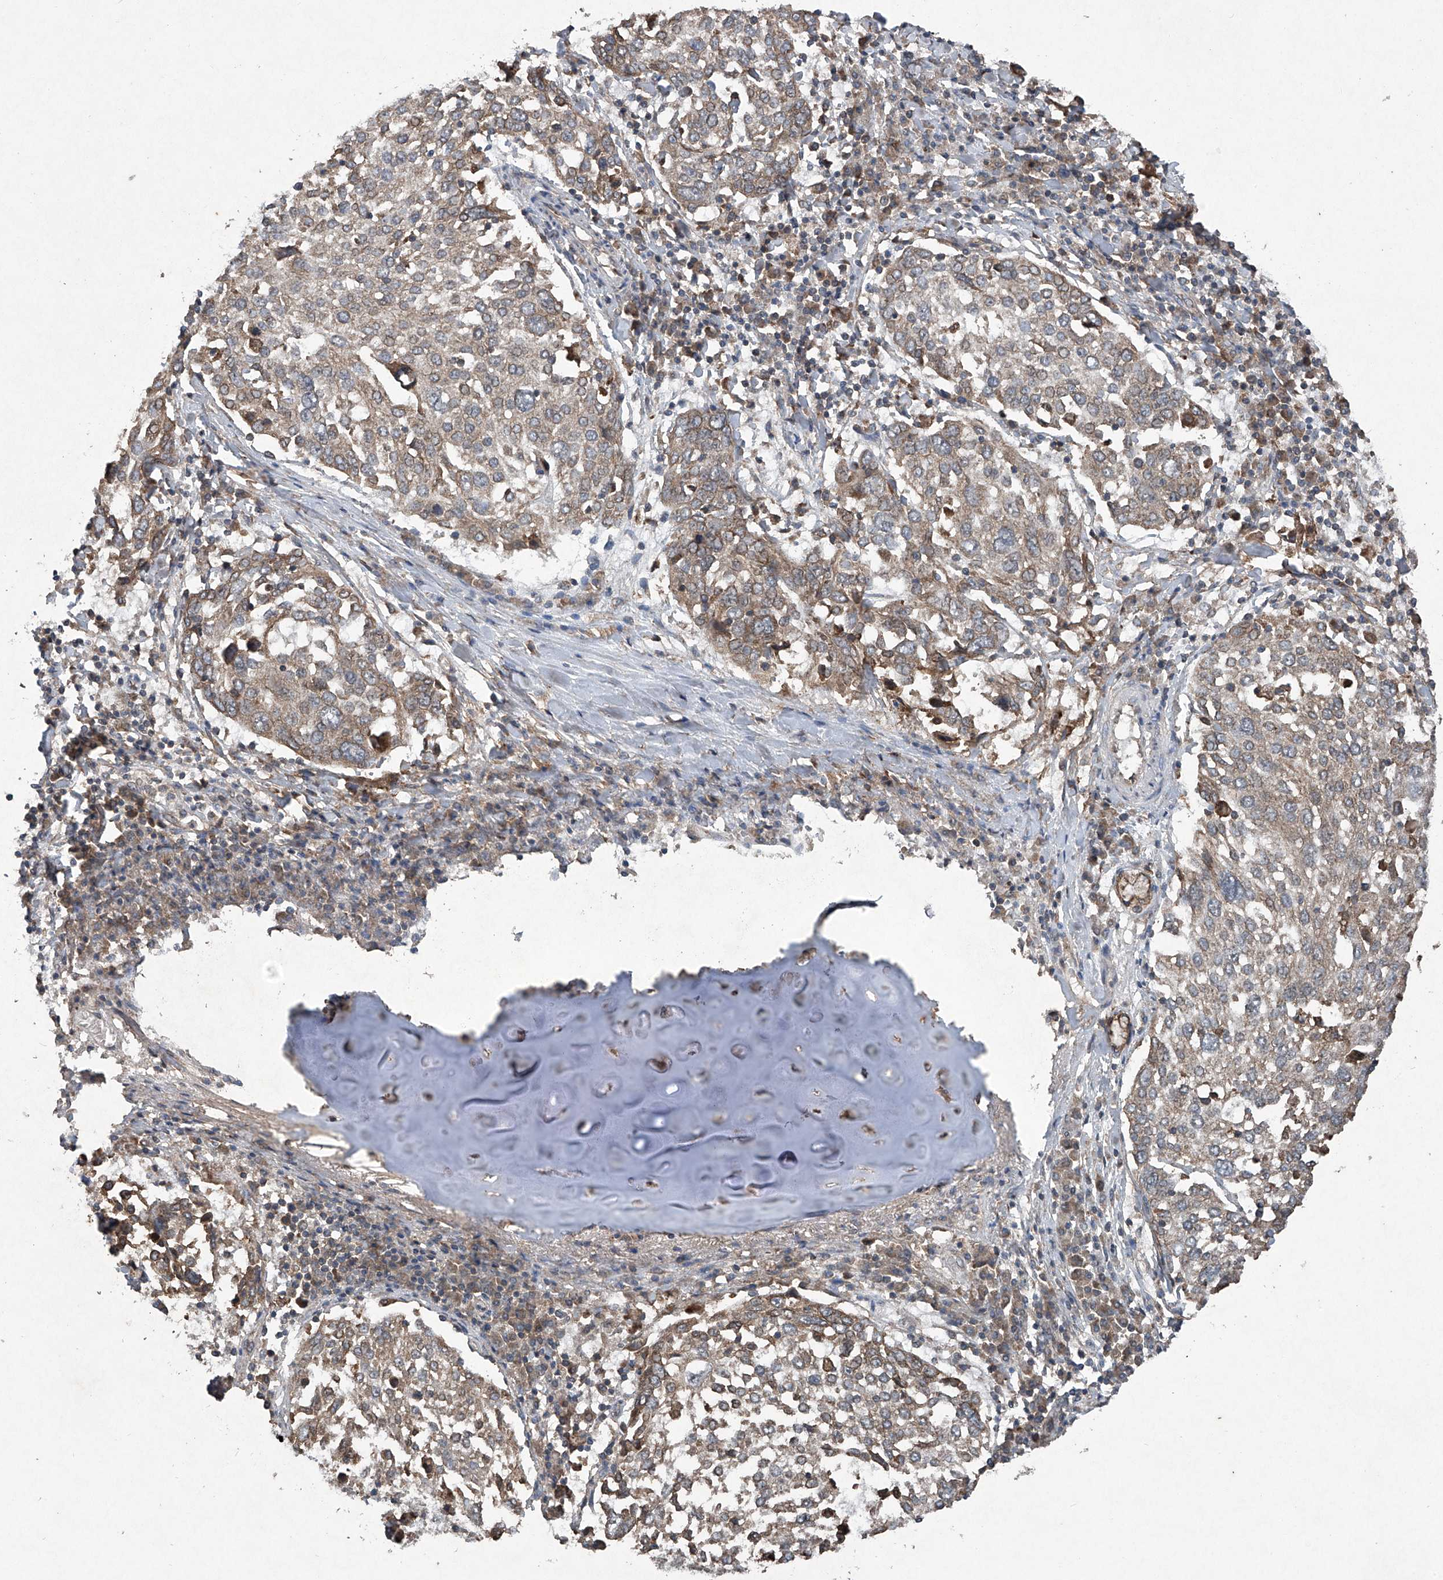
{"staining": {"intensity": "weak", "quantity": "25%-75%", "location": "cytoplasmic/membranous"}, "tissue": "lung cancer", "cell_type": "Tumor cells", "image_type": "cancer", "snomed": [{"axis": "morphology", "description": "Squamous cell carcinoma, NOS"}, {"axis": "topography", "description": "Lung"}], "caption": "Brown immunohistochemical staining in human lung cancer (squamous cell carcinoma) demonstrates weak cytoplasmic/membranous staining in approximately 25%-75% of tumor cells.", "gene": "SUMF2", "patient": {"sex": "male", "age": 65}}